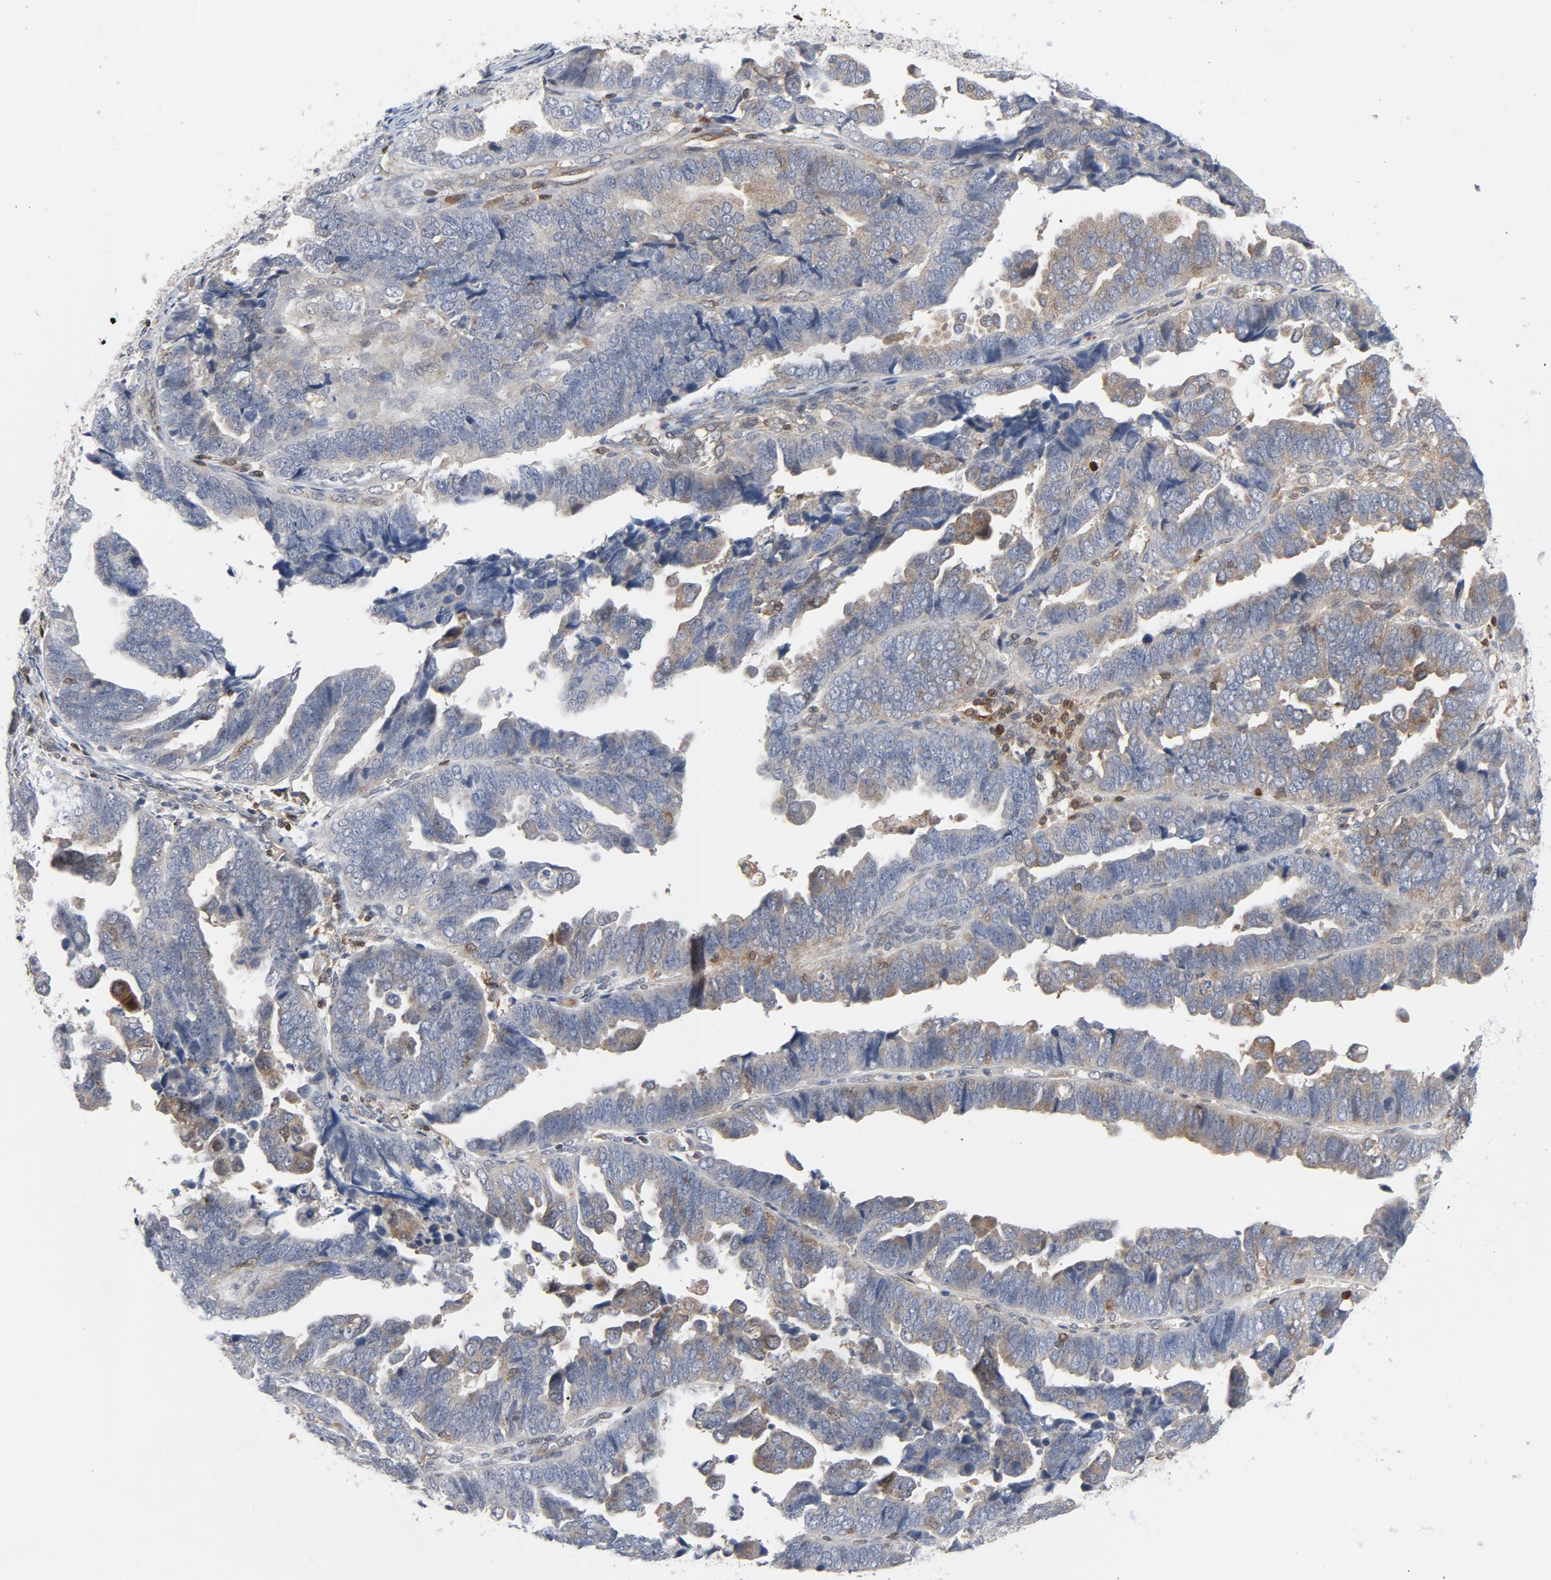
{"staining": {"intensity": "weak", "quantity": "25%-75%", "location": "cytoplasmic/membranous"}, "tissue": "endometrial cancer", "cell_type": "Tumor cells", "image_type": "cancer", "snomed": [{"axis": "morphology", "description": "Adenocarcinoma, NOS"}, {"axis": "topography", "description": "Endometrium"}], "caption": "High-magnification brightfield microscopy of endometrial cancer stained with DAB (brown) and counterstained with hematoxylin (blue). tumor cells exhibit weak cytoplasmic/membranous staining is identified in approximately25%-75% of cells.", "gene": "TRADD", "patient": {"sex": "female", "age": 75}}